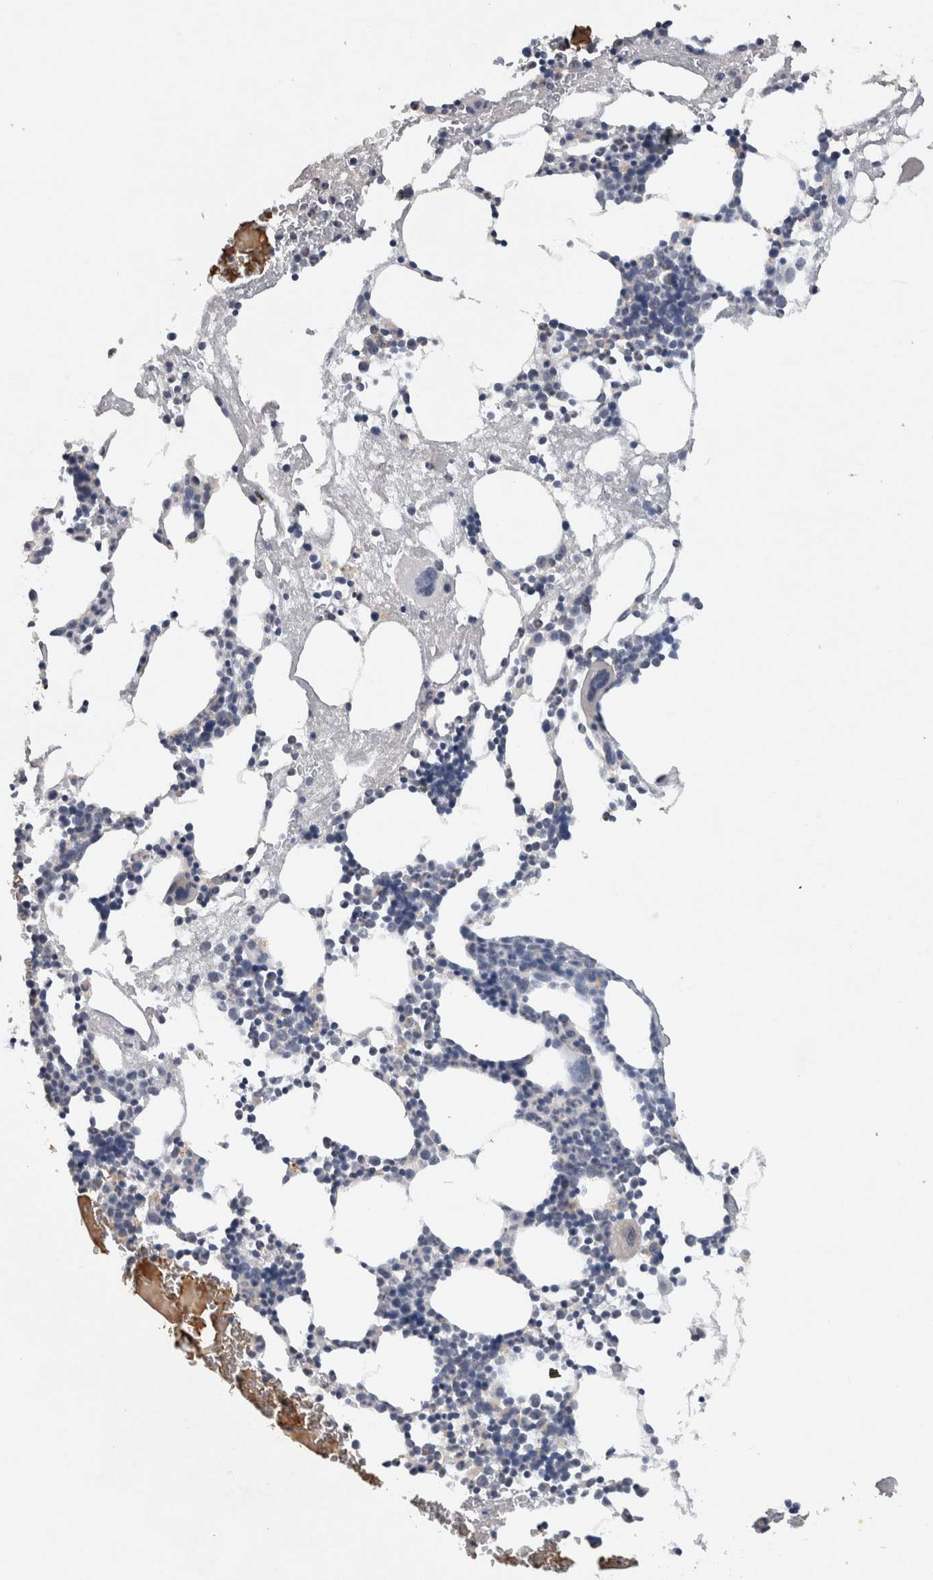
{"staining": {"intensity": "negative", "quantity": "none", "location": "none"}, "tissue": "bone marrow", "cell_type": "Hematopoietic cells", "image_type": "normal", "snomed": [{"axis": "morphology", "description": "Normal tissue, NOS"}, {"axis": "morphology", "description": "Inflammation, NOS"}, {"axis": "topography", "description": "Bone marrow"}], "caption": "Immunohistochemistry image of benign bone marrow: bone marrow stained with DAB (3,3'-diaminobenzidine) exhibits no significant protein positivity in hematopoietic cells.", "gene": "HEXD", "patient": {"sex": "female", "age": 67}}